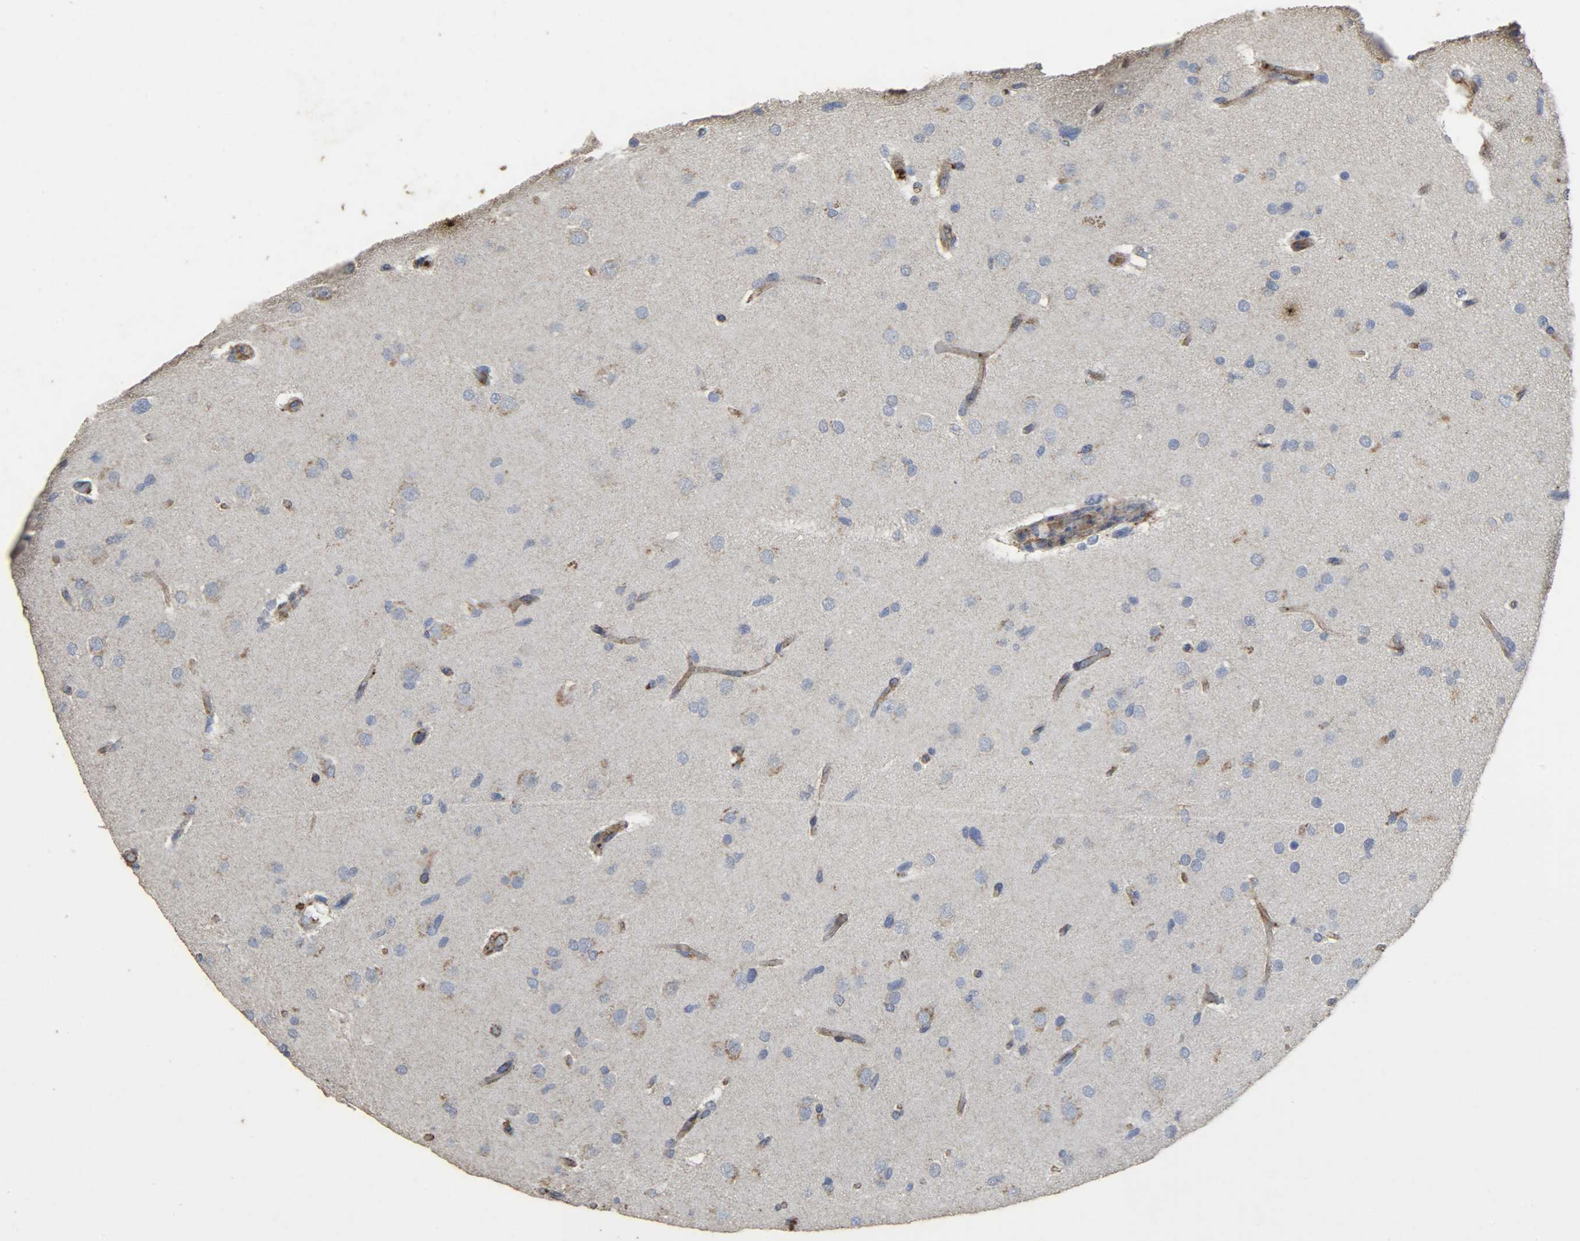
{"staining": {"intensity": "strong", "quantity": "<25%", "location": "cytoplasmic/membranous"}, "tissue": "glioma", "cell_type": "Tumor cells", "image_type": "cancer", "snomed": [{"axis": "morphology", "description": "Glioma, malignant, High grade"}, {"axis": "topography", "description": "Brain"}], "caption": "A medium amount of strong cytoplasmic/membranous expression is present in approximately <25% of tumor cells in high-grade glioma (malignant) tissue.", "gene": "TPM4", "patient": {"sex": "male", "age": 33}}